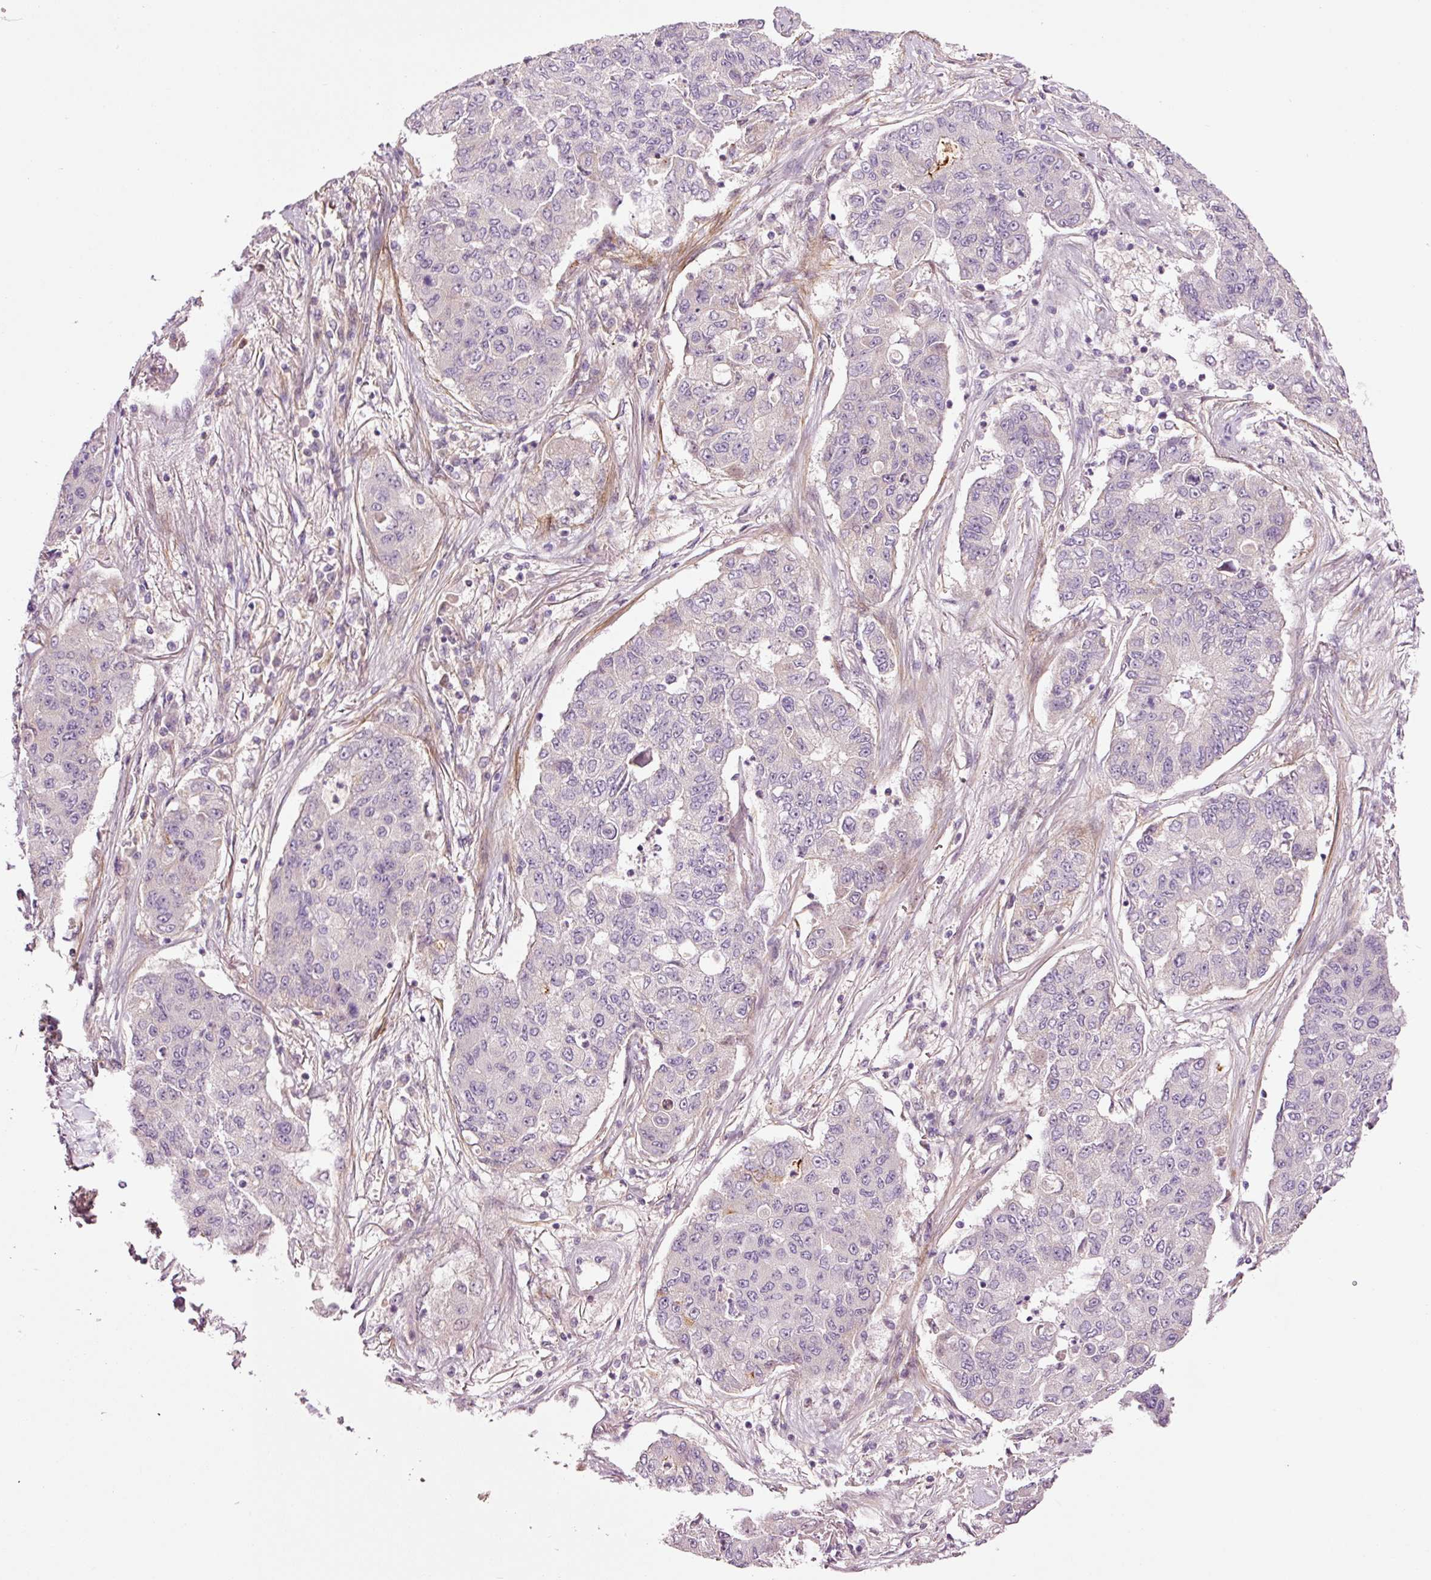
{"staining": {"intensity": "negative", "quantity": "none", "location": "none"}, "tissue": "lung cancer", "cell_type": "Tumor cells", "image_type": "cancer", "snomed": [{"axis": "morphology", "description": "Squamous cell carcinoma, NOS"}, {"axis": "topography", "description": "Lung"}], "caption": "This is an immunohistochemistry photomicrograph of lung squamous cell carcinoma. There is no positivity in tumor cells.", "gene": "ANKRD20A1", "patient": {"sex": "male", "age": 74}}